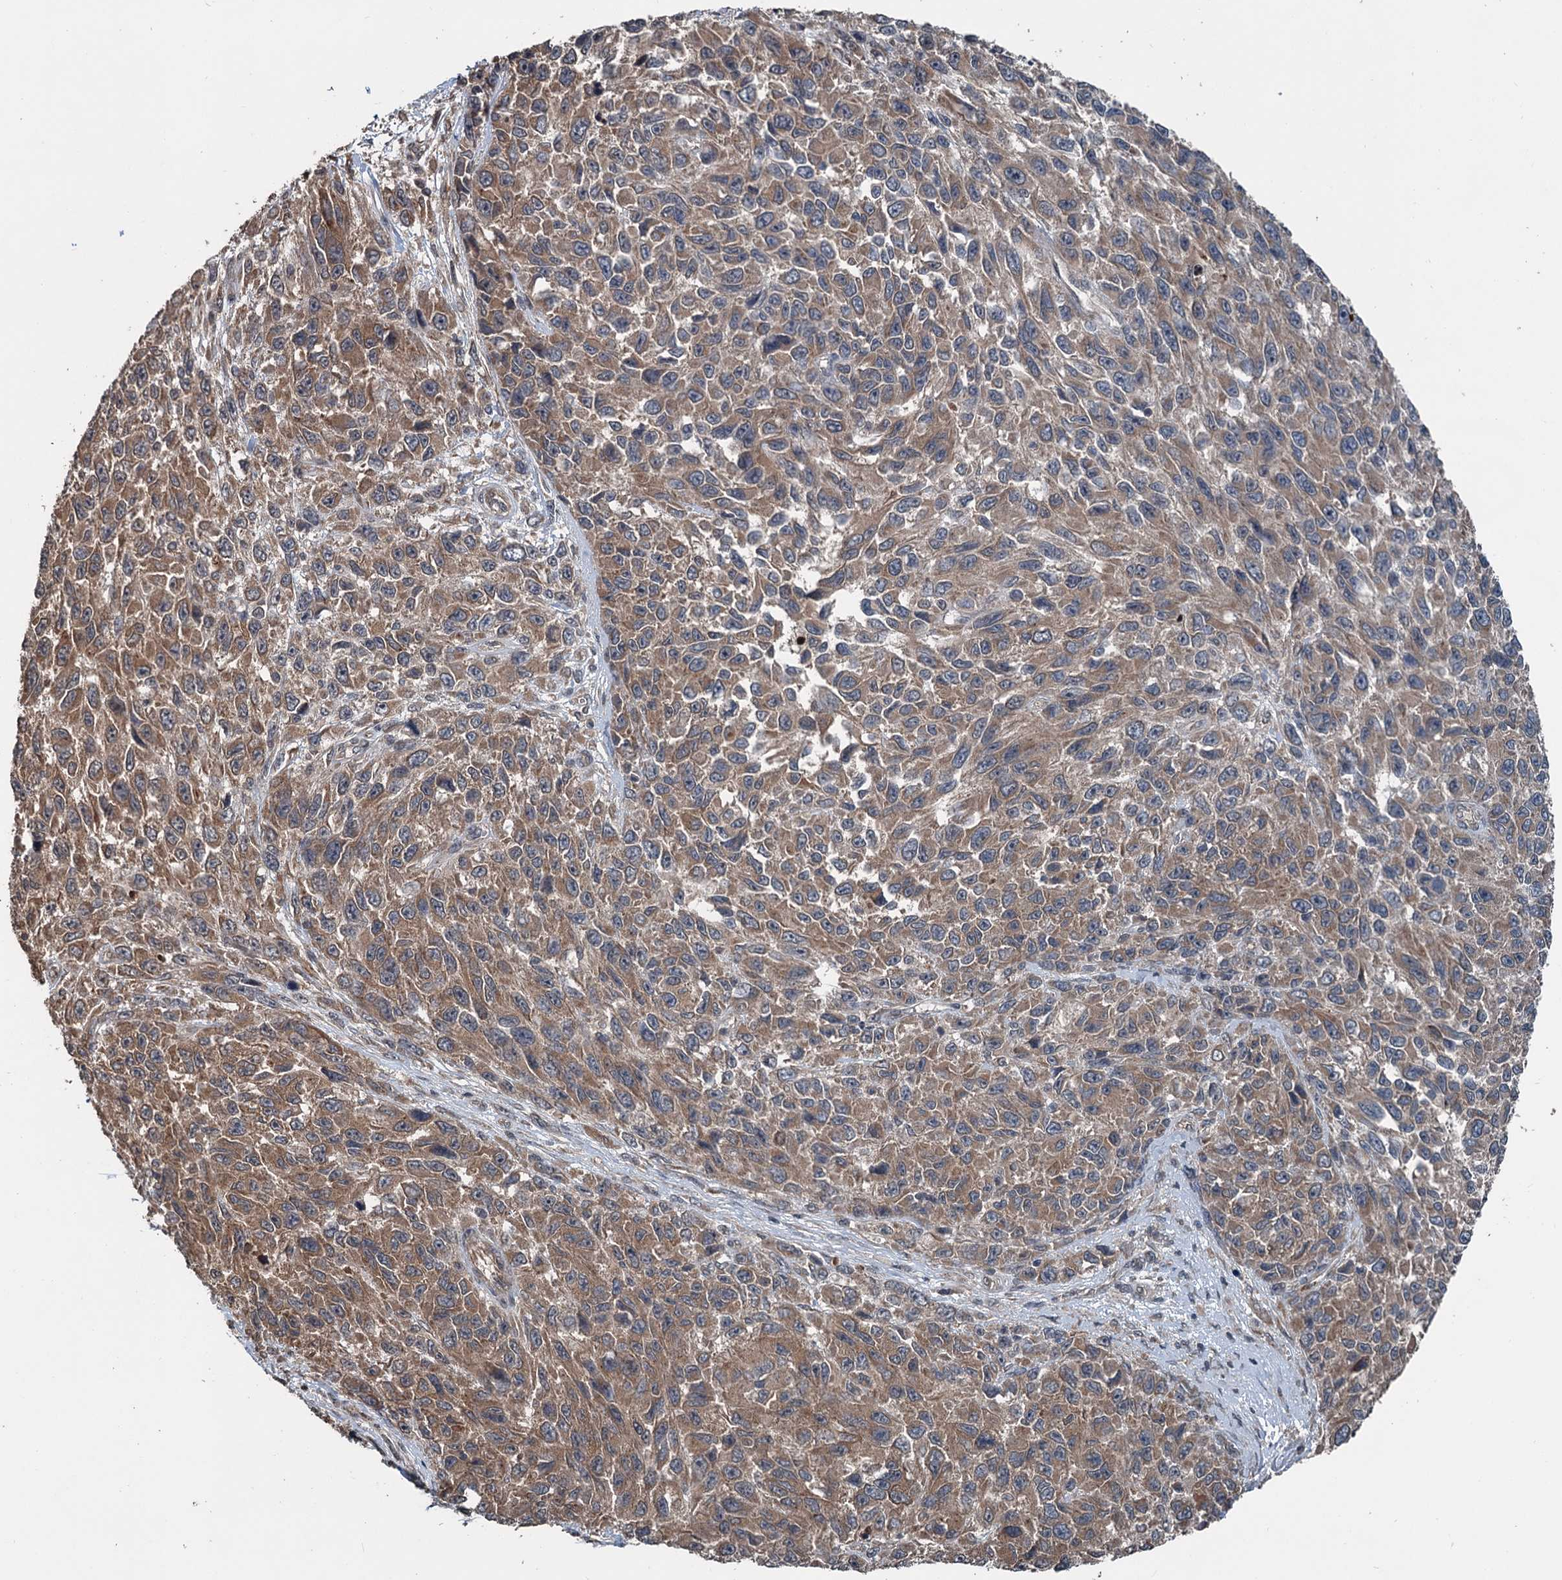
{"staining": {"intensity": "moderate", "quantity": ">75%", "location": "cytoplasmic/membranous"}, "tissue": "melanoma", "cell_type": "Tumor cells", "image_type": "cancer", "snomed": [{"axis": "morphology", "description": "Normal tissue, NOS"}, {"axis": "morphology", "description": "Malignant melanoma, NOS"}, {"axis": "topography", "description": "Skin"}], "caption": "Melanoma stained with DAB (3,3'-diaminobenzidine) immunohistochemistry (IHC) displays medium levels of moderate cytoplasmic/membranous expression in approximately >75% of tumor cells.", "gene": "N4BP2L2", "patient": {"sex": "female", "age": 96}}